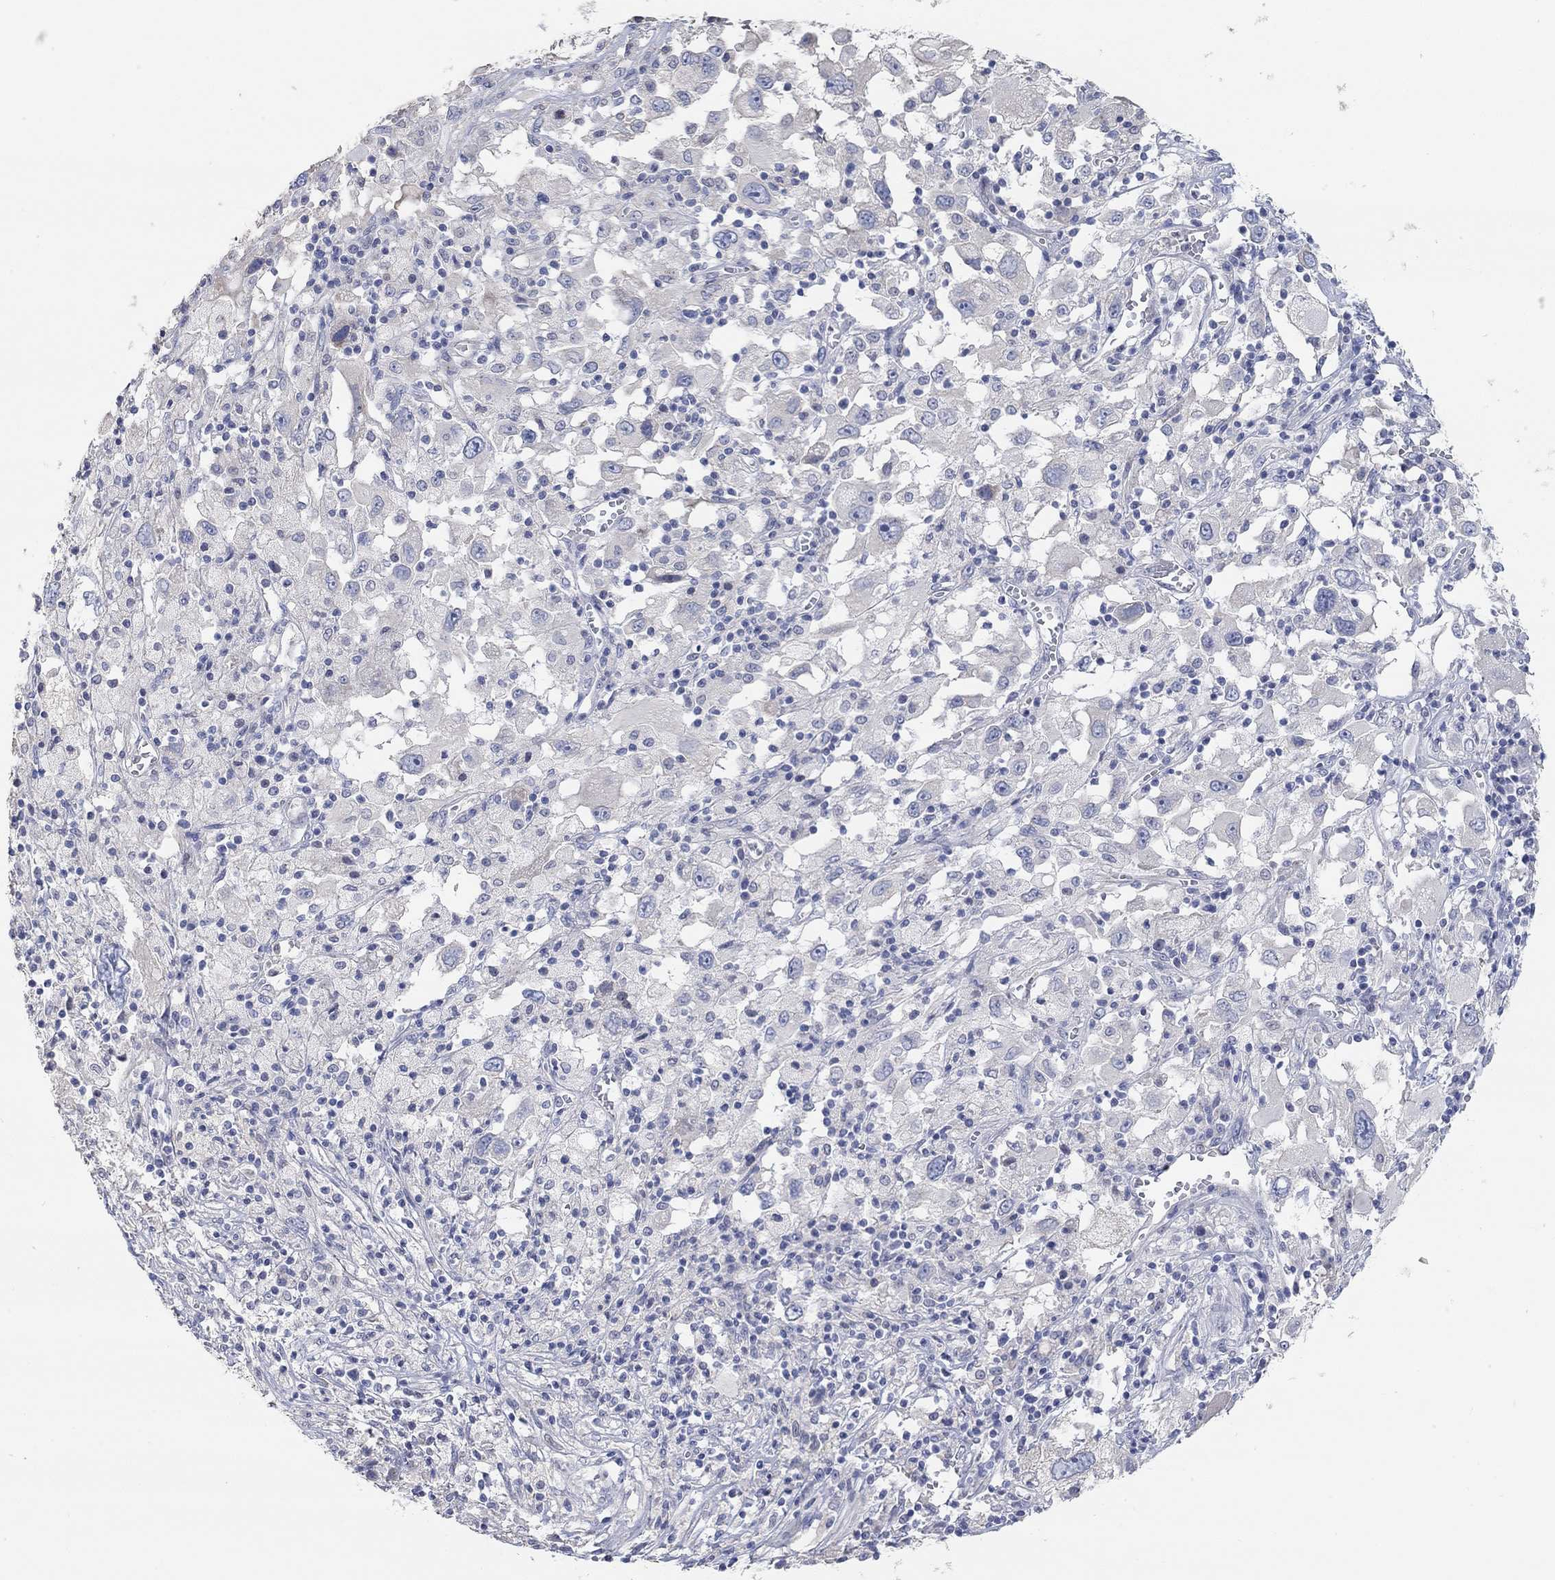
{"staining": {"intensity": "negative", "quantity": "none", "location": "none"}, "tissue": "melanoma", "cell_type": "Tumor cells", "image_type": "cancer", "snomed": [{"axis": "morphology", "description": "Malignant melanoma, Metastatic site"}, {"axis": "topography", "description": "Soft tissue"}], "caption": "Immunohistochemical staining of melanoma shows no significant positivity in tumor cells.", "gene": "NLRP14", "patient": {"sex": "male", "age": 50}}